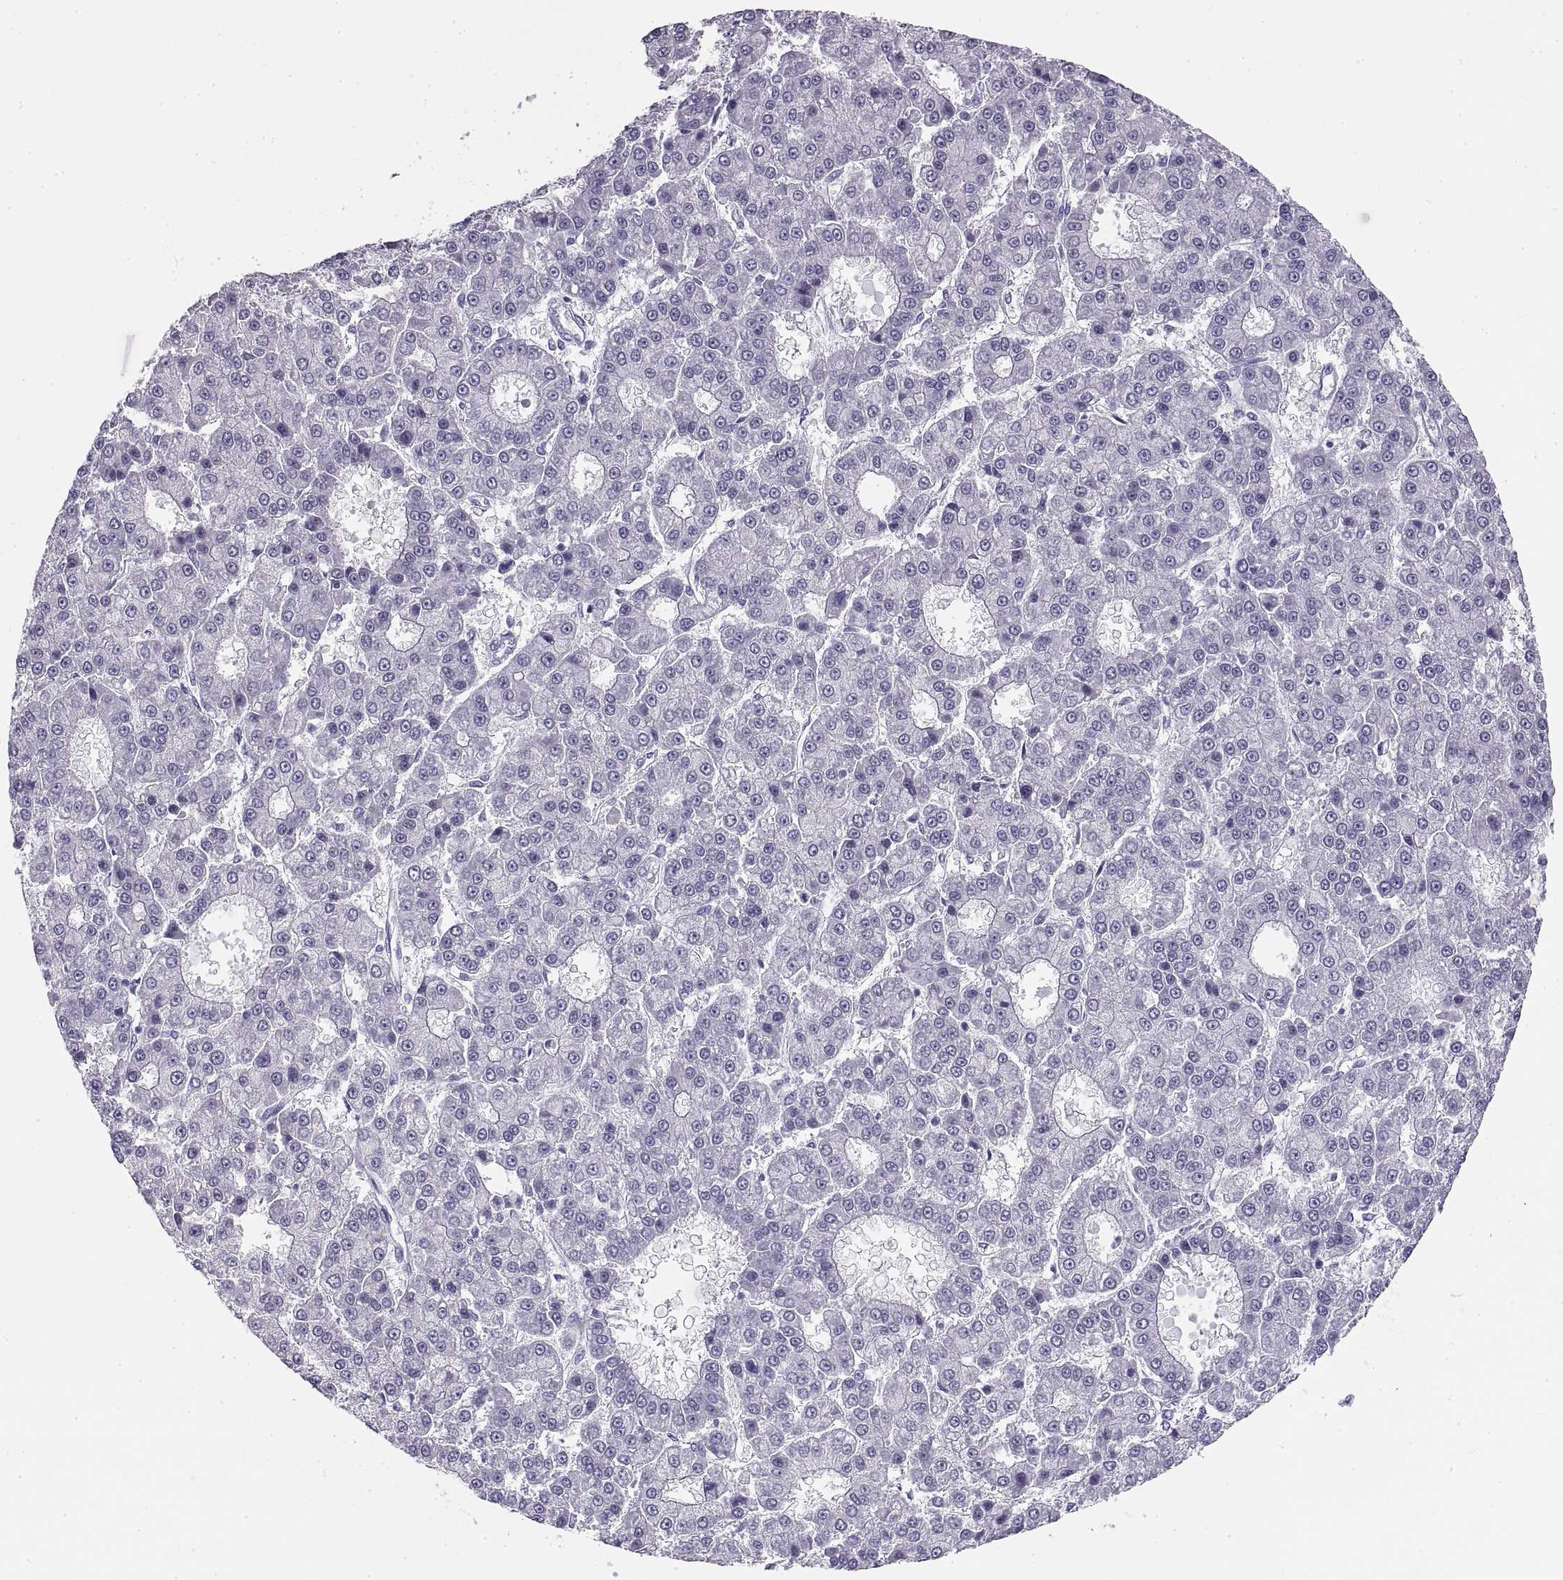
{"staining": {"intensity": "negative", "quantity": "none", "location": "none"}, "tissue": "liver cancer", "cell_type": "Tumor cells", "image_type": "cancer", "snomed": [{"axis": "morphology", "description": "Carcinoma, Hepatocellular, NOS"}, {"axis": "topography", "description": "Liver"}], "caption": "DAB immunohistochemical staining of human liver hepatocellular carcinoma demonstrates no significant staining in tumor cells.", "gene": "RLBP1", "patient": {"sex": "male", "age": 70}}